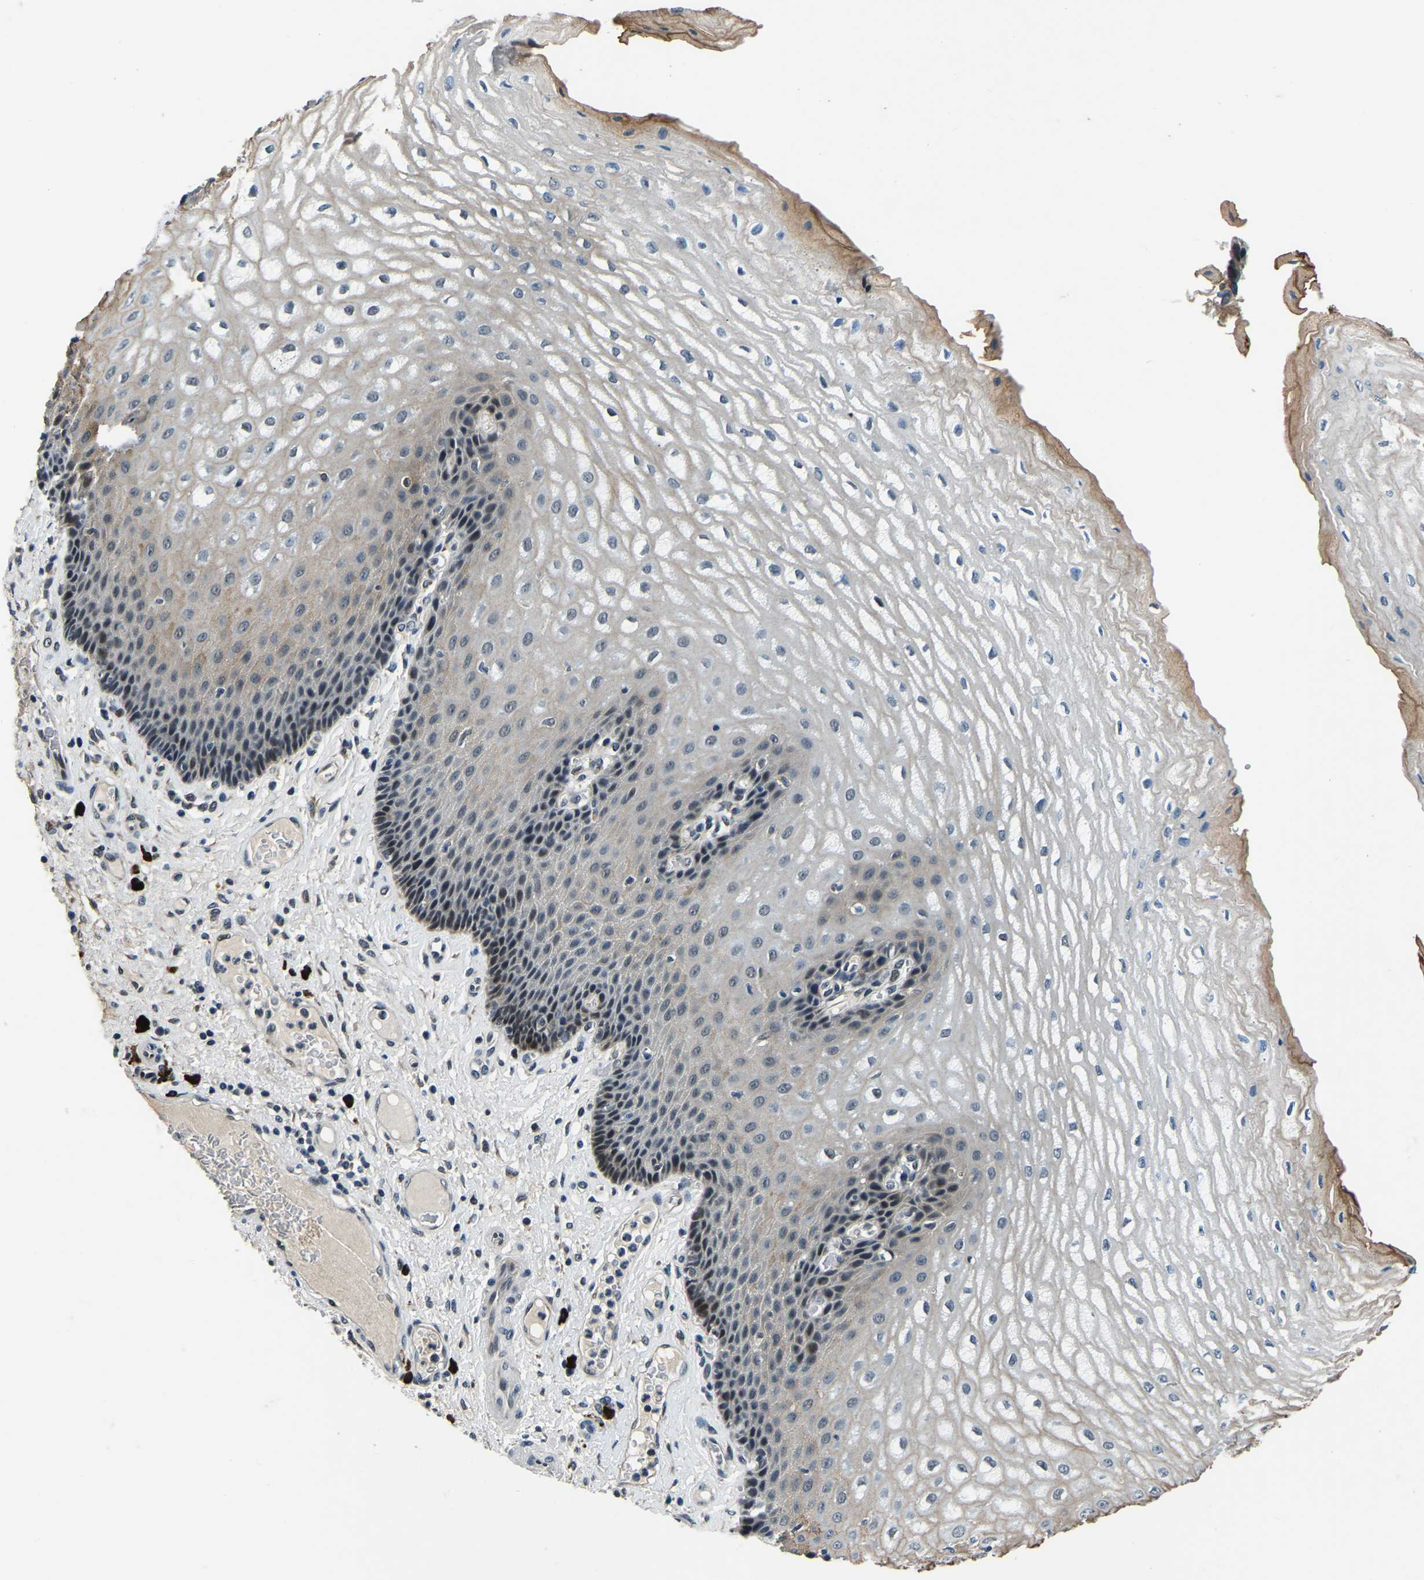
{"staining": {"intensity": "moderate", "quantity": "<25%", "location": "nuclear"}, "tissue": "esophagus", "cell_type": "Squamous epithelial cells", "image_type": "normal", "snomed": [{"axis": "morphology", "description": "Normal tissue, NOS"}, {"axis": "topography", "description": "Esophagus"}], "caption": "Immunohistochemistry (IHC) image of normal esophagus: human esophagus stained using IHC exhibits low levels of moderate protein expression localized specifically in the nuclear of squamous epithelial cells, appearing as a nuclear brown color.", "gene": "ING2", "patient": {"sex": "male", "age": 54}}